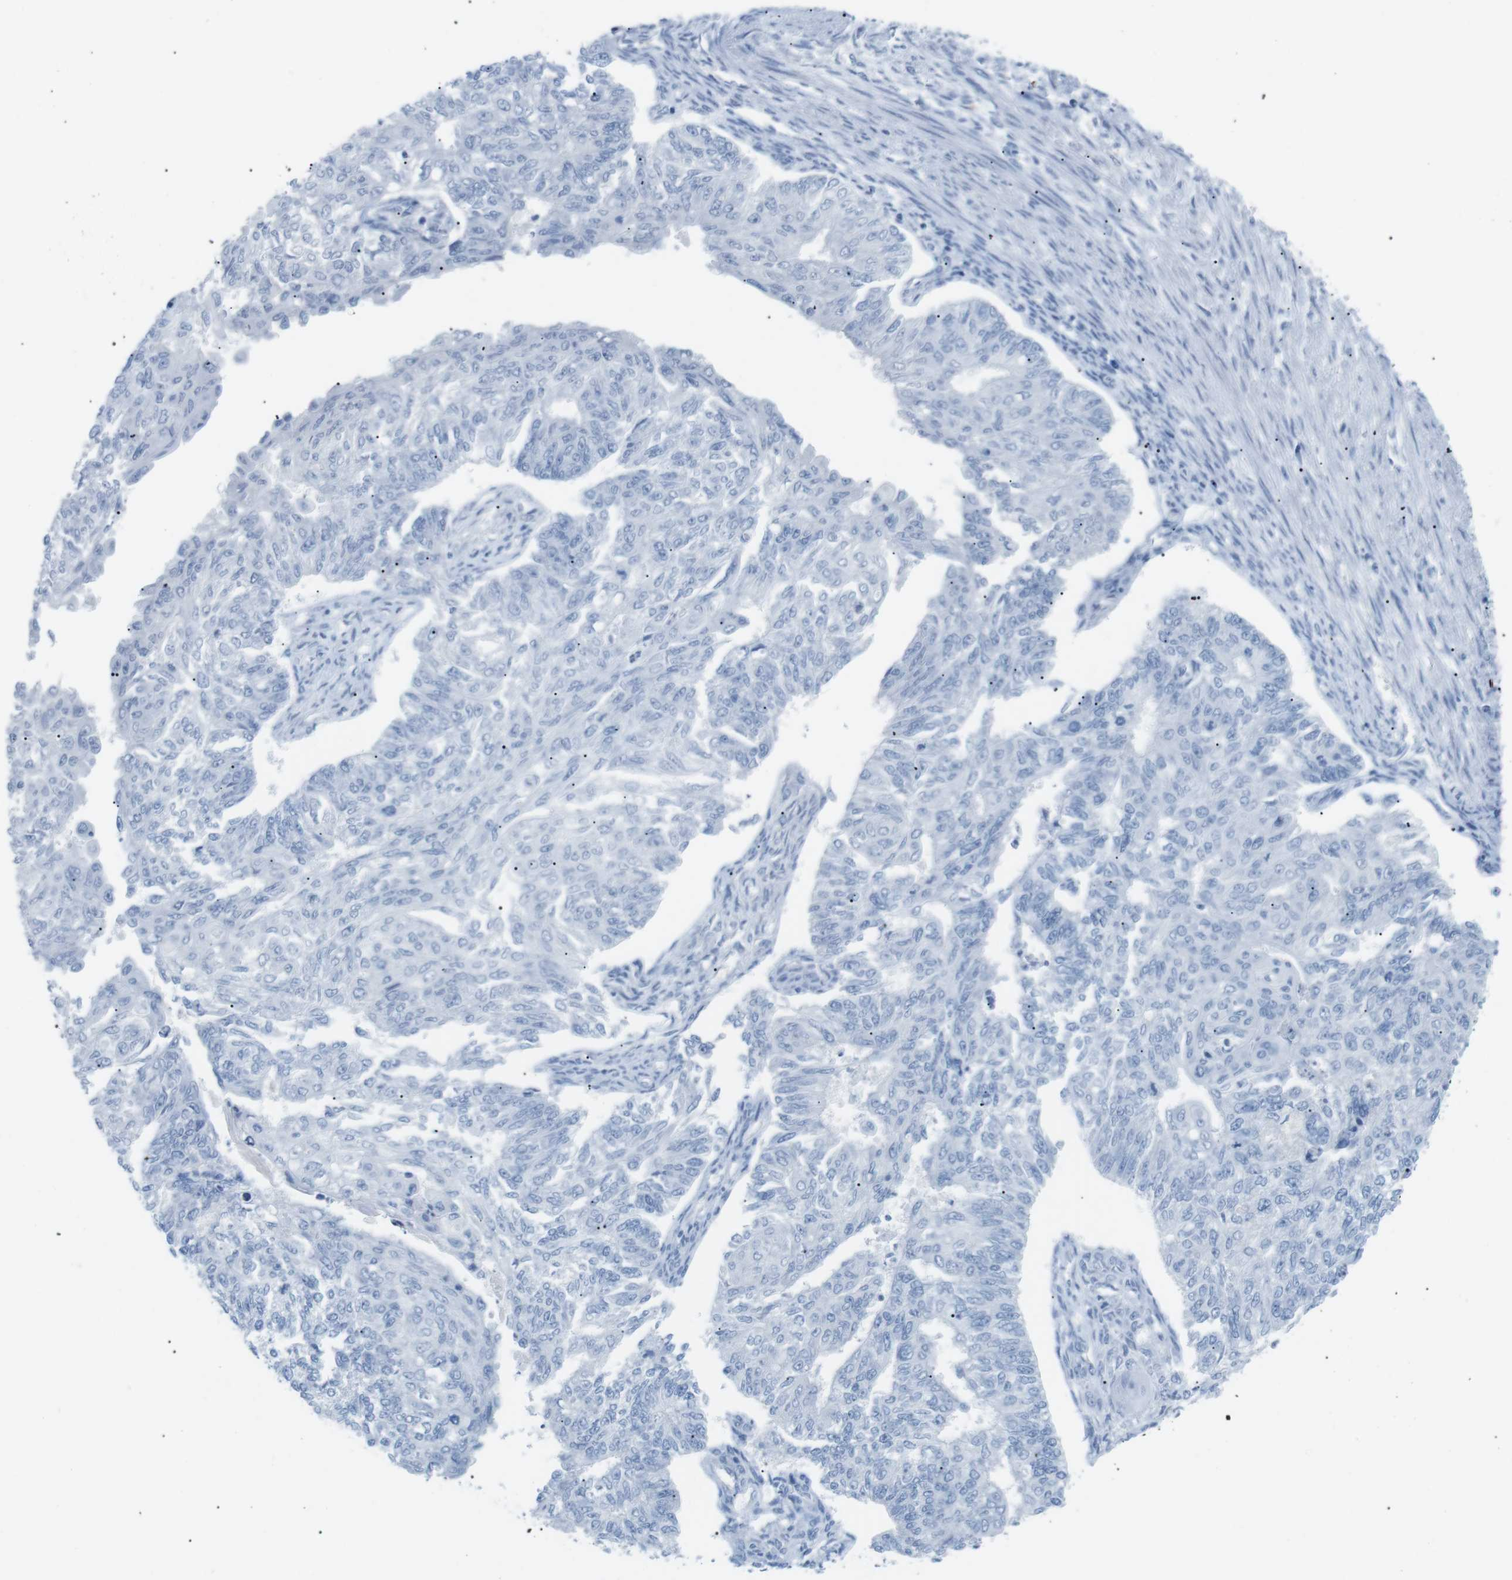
{"staining": {"intensity": "negative", "quantity": "none", "location": "none"}, "tissue": "endometrial cancer", "cell_type": "Tumor cells", "image_type": "cancer", "snomed": [{"axis": "morphology", "description": "Adenocarcinoma, NOS"}, {"axis": "topography", "description": "Endometrium"}], "caption": "This photomicrograph is of endometrial cancer (adenocarcinoma) stained with immunohistochemistry (IHC) to label a protein in brown with the nuclei are counter-stained blue. There is no positivity in tumor cells.", "gene": "HBG2", "patient": {"sex": "female", "age": 32}}